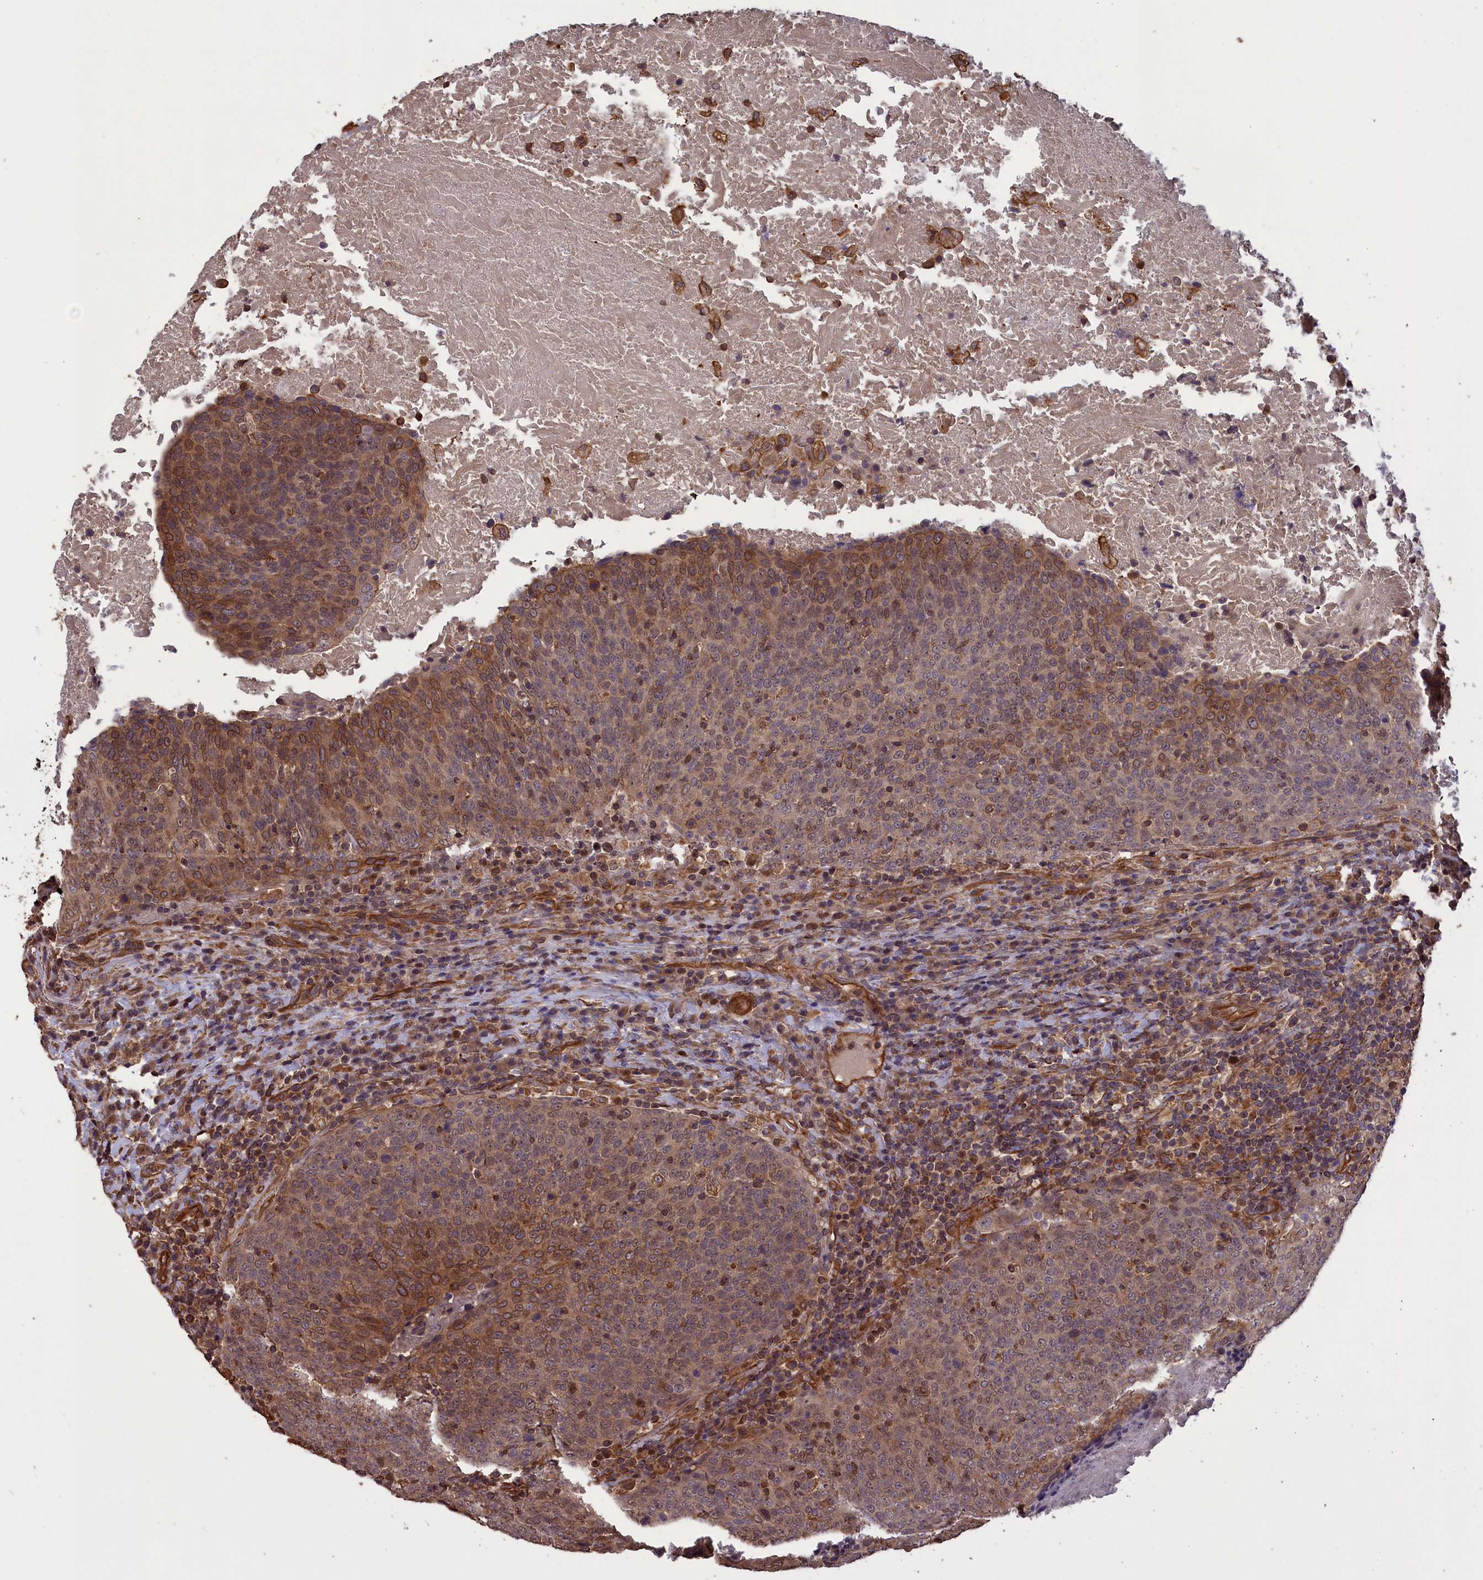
{"staining": {"intensity": "moderate", "quantity": "<25%", "location": "cytoplasmic/membranous,nuclear"}, "tissue": "head and neck cancer", "cell_type": "Tumor cells", "image_type": "cancer", "snomed": [{"axis": "morphology", "description": "Squamous cell carcinoma, NOS"}, {"axis": "morphology", "description": "Squamous cell carcinoma, metastatic, NOS"}, {"axis": "topography", "description": "Lymph node"}, {"axis": "topography", "description": "Head-Neck"}], "caption": "Head and neck squamous cell carcinoma stained for a protein (brown) exhibits moderate cytoplasmic/membranous and nuclear positive expression in about <25% of tumor cells.", "gene": "DAPK3", "patient": {"sex": "male", "age": 62}}